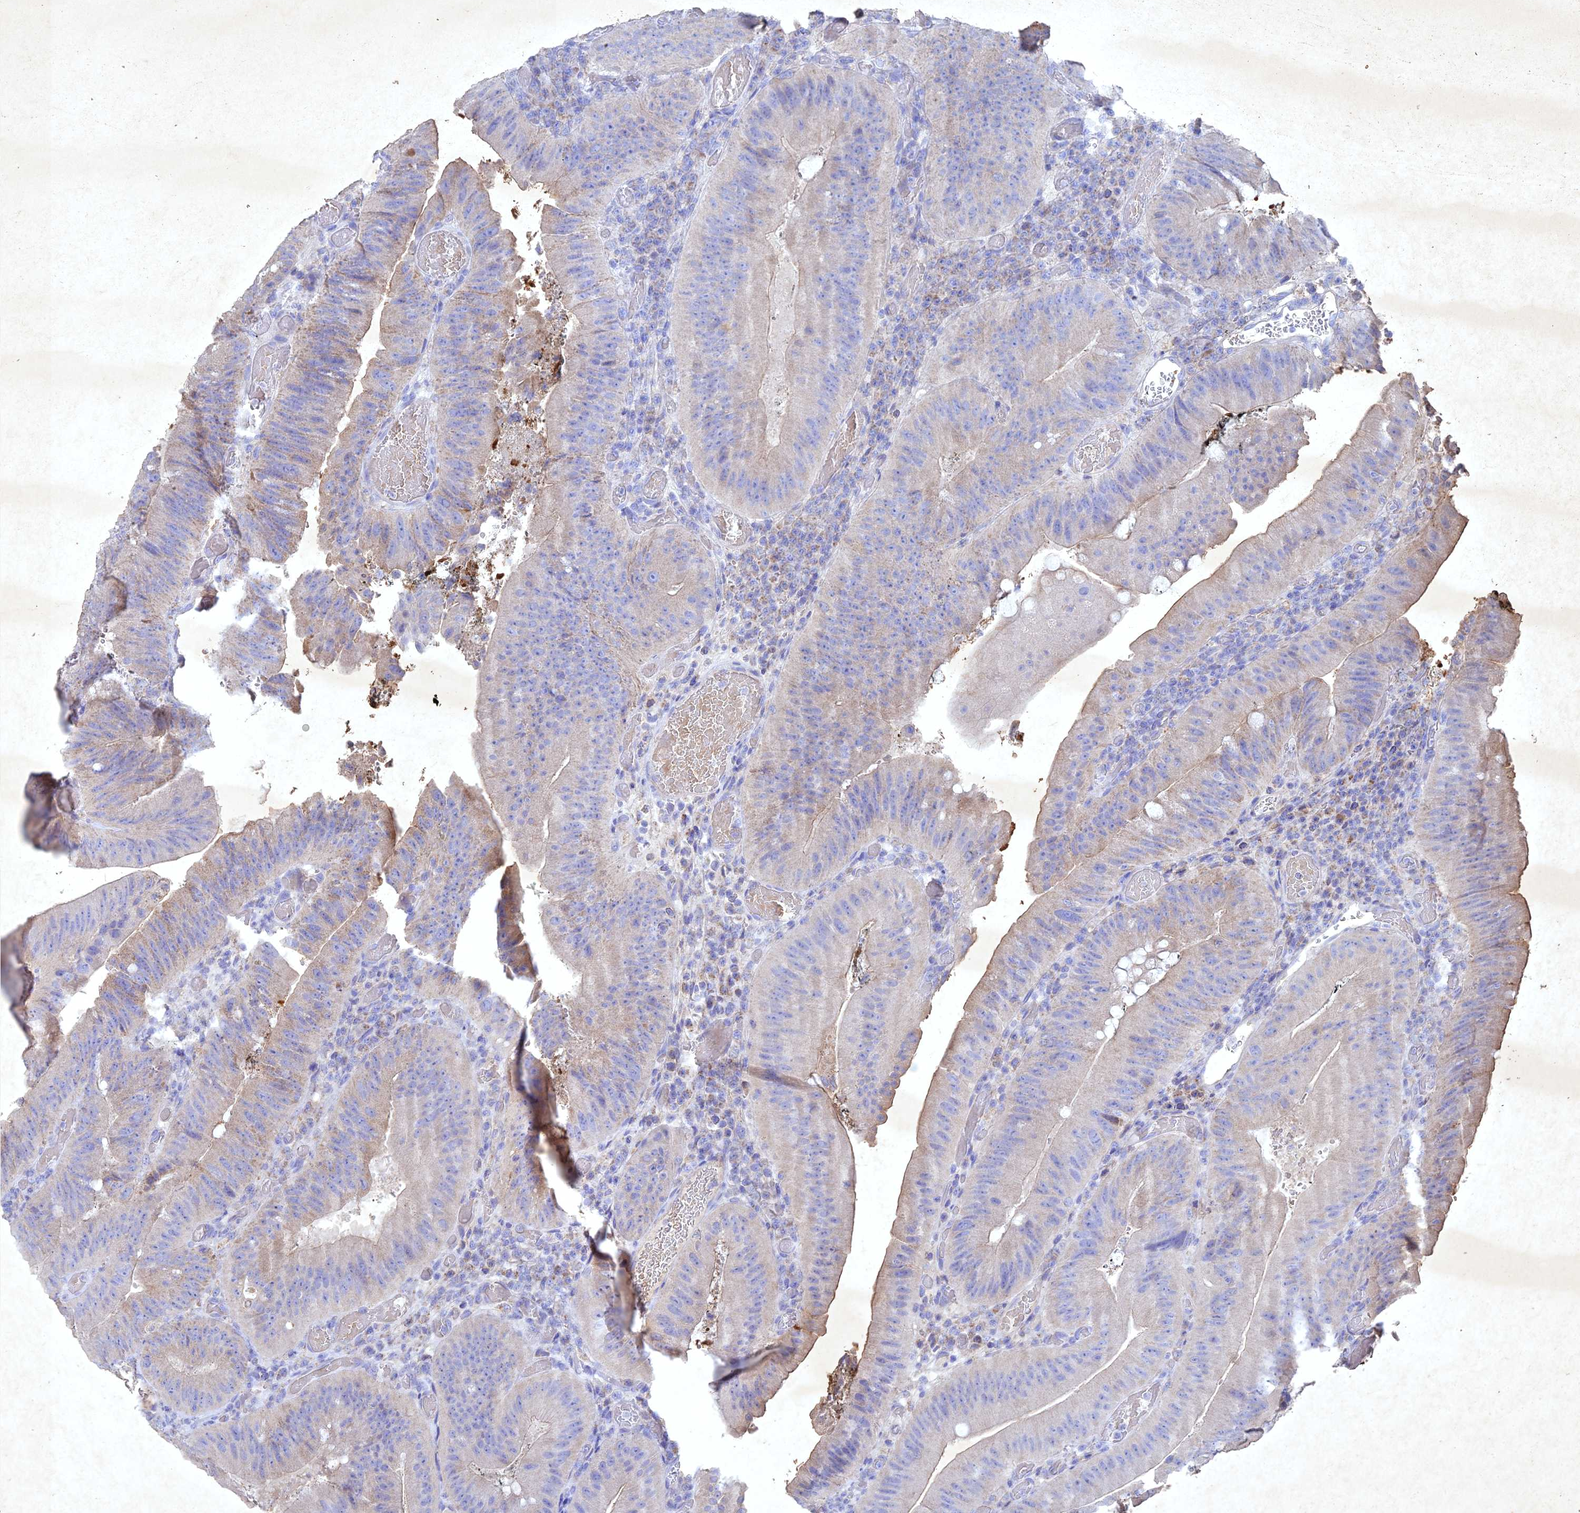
{"staining": {"intensity": "weak", "quantity": "<25%", "location": "cytoplasmic/membranous"}, "tissue": "colorectal cancer", "cell_type": "Tumor cells", "image_type": "cancer", "snomed": [{"axis": "morphology", "description": "Adenocarcinoma, NOS"}, {"axis": "topography", "description": "Colon"}], "caption": "Image shows no protein expression in tumor cells of adenocarcinoma (colorectal) tissue.", "gene": "NDUFV1", "patient": {"sex": "female", "age": 43}}